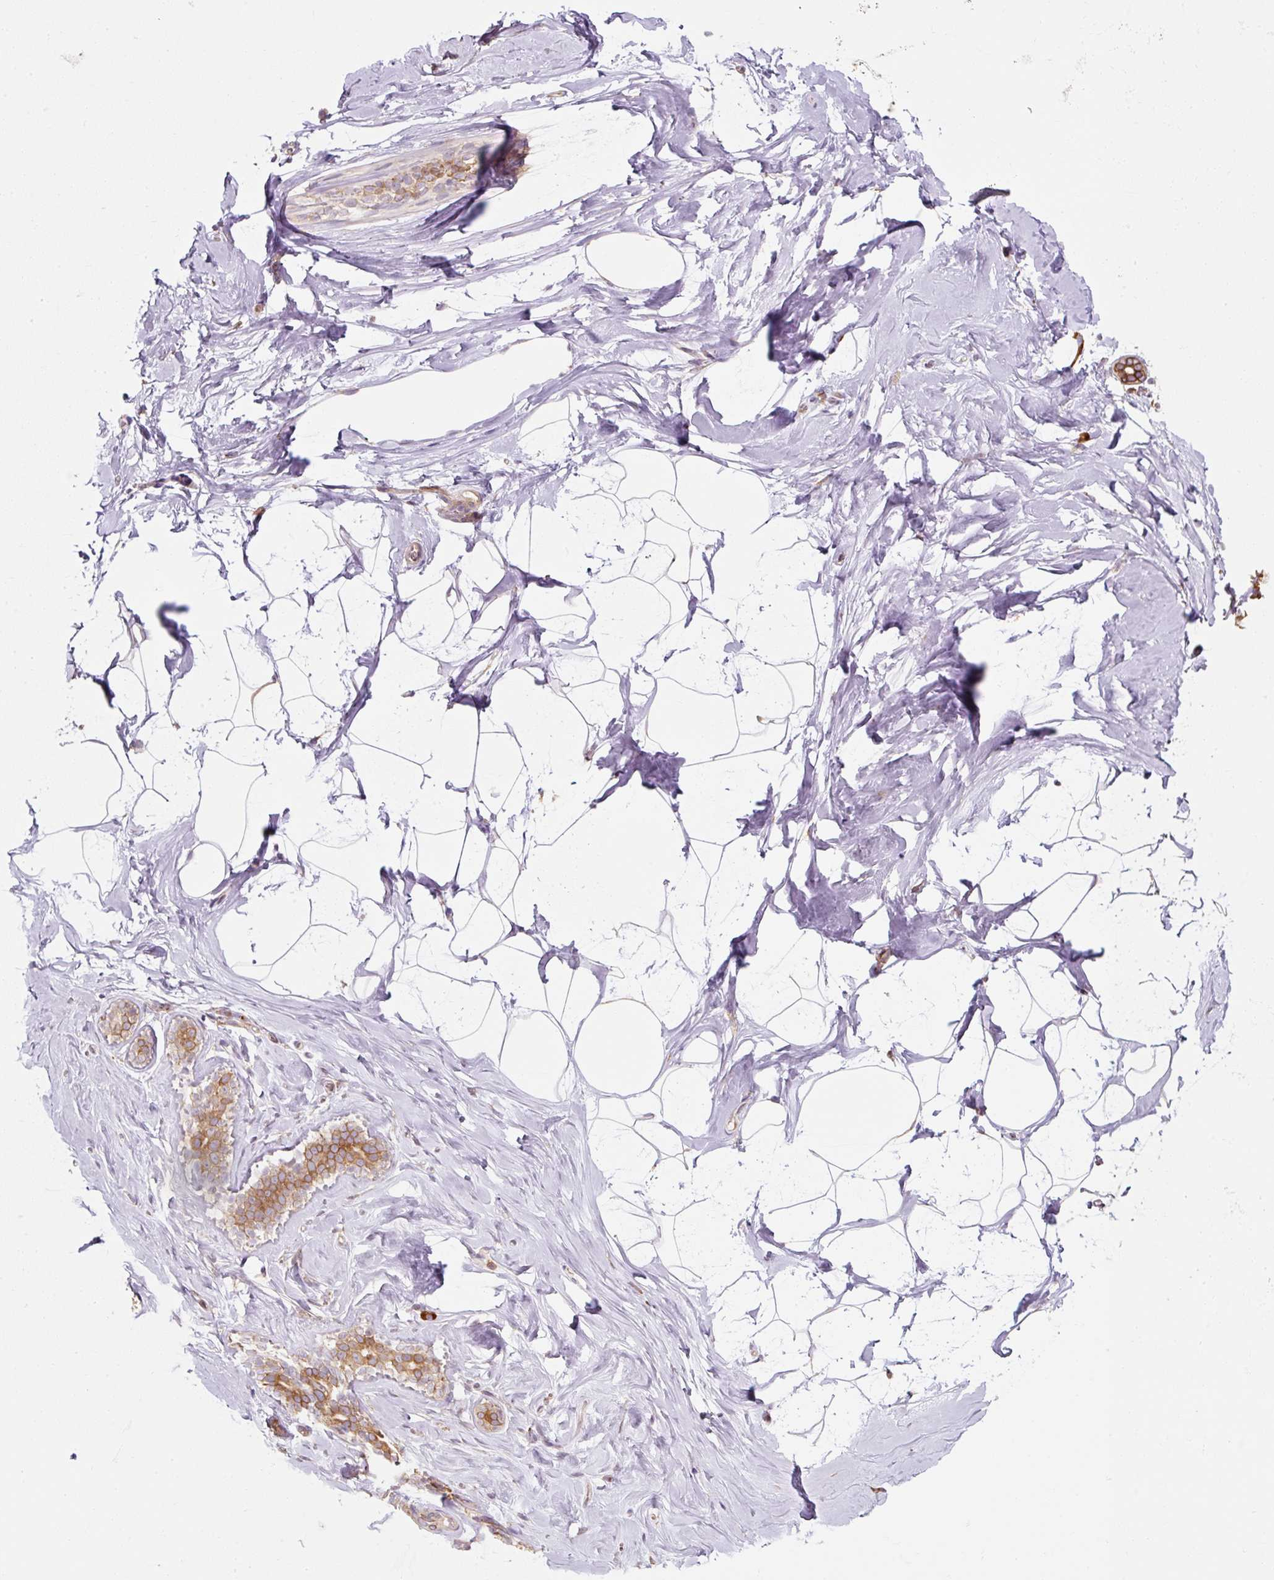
{"staining": {"intensity": "negative", "quantity": "none", "location": "none"}, "tissue": "breast", "cell_type": "Adipocytes", "image_type": "normal", "snomed": [{"axis": "morphology", "description": "Normal tissue, NOS"}, {"axis": "topography", "description": "Breast"}], "caption": "DAB (3,3'-diaminobenzidine) immunohistochemical staining of normal human breast displays no significant staining in adipocytes.", "gene": "PRKCSH", "patient": {"sex": "female", "age": 32}}